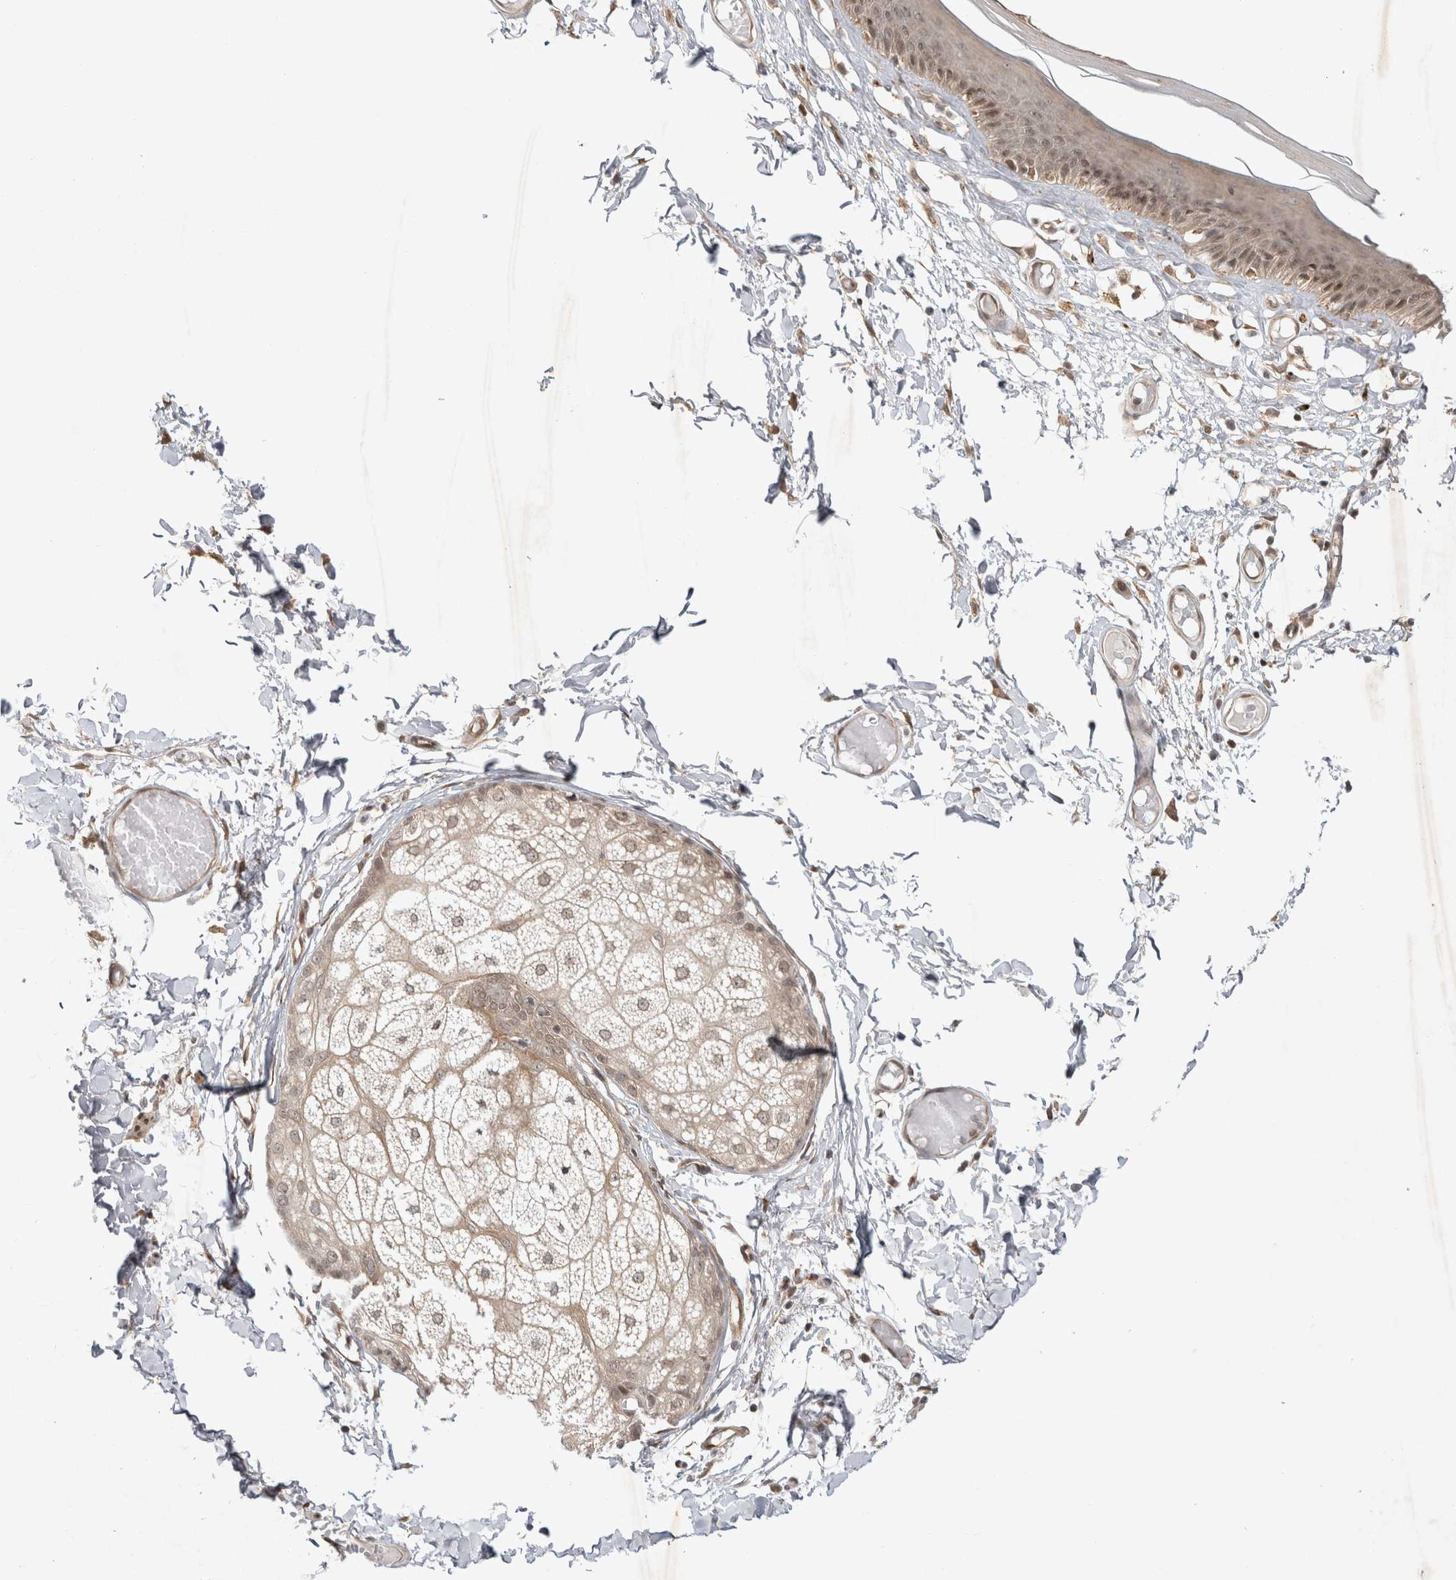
{"staining": {"intensity": "moderate", "quantity": "25%-75%", "location": "cytoplasmic/membranous,nuclear"}, "tissue": "skin", "cell_type": "Epidermal cells", "image_type": "normal", "snomed": [{"axis": "morphology", "description": "Normal tissue, NOS"}, {"axis": "topography", "description": "Vulva"}], "caption": "An image of skin stained for a protein reveals moderate cytoplasmic/membranous,nuclear brown staining in epidermal cells.", "gene": "ZNF318", "patient": {"sex": "female", "age": 73}}